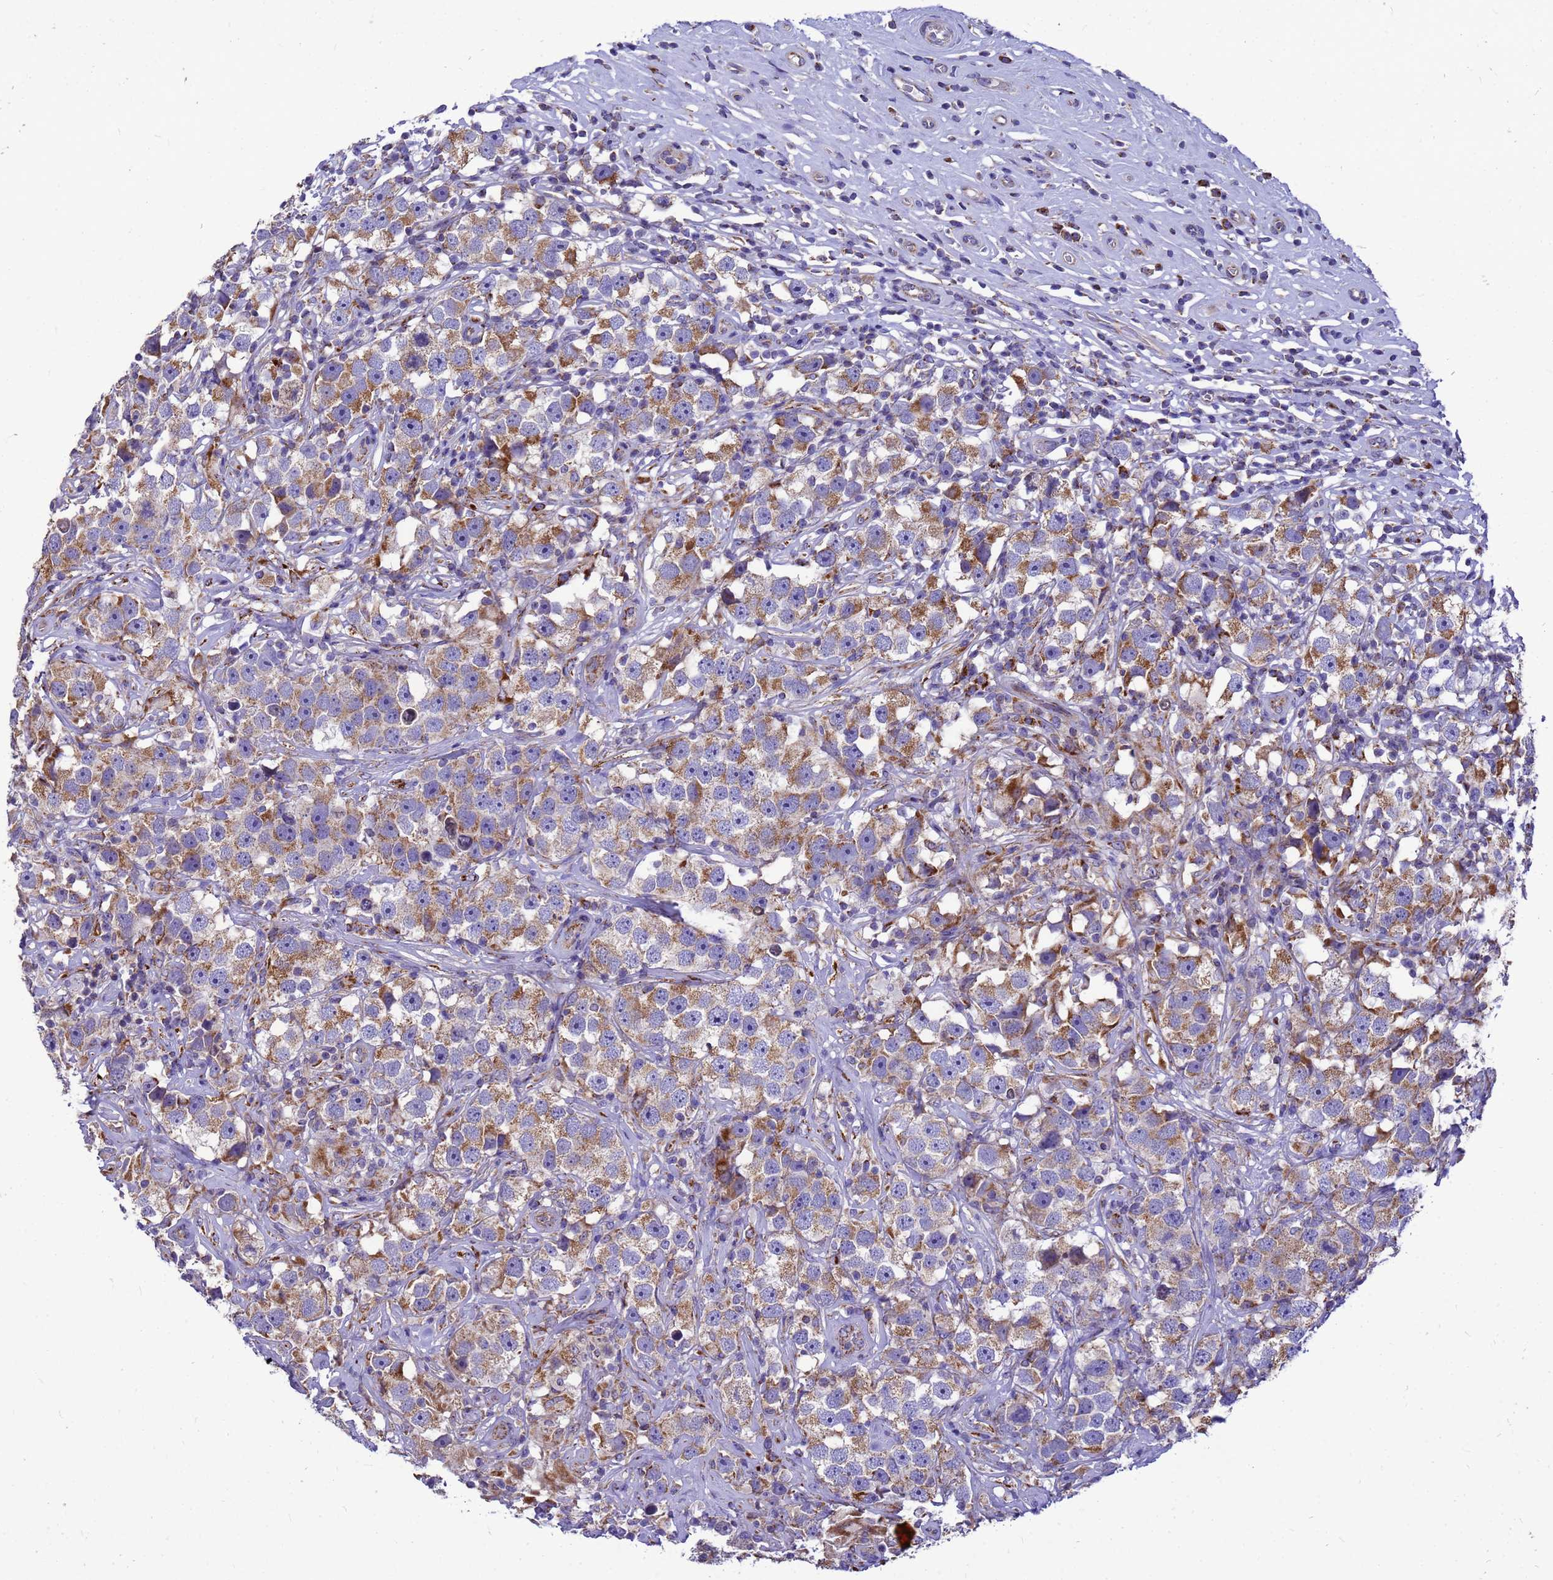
{"staining": {"intensity": "moderate", "quantity": ">75%", "location": "cytoplasmic/membranous"}, "tissue": "testis cancer", "cell_type": "Tumor cells", "image_type": "cancer", "snomed": [{"axis": "morphology", "description": "Seminoma, NOS"}, {"axis": "topography", "description": "Testis"}], "caption": "Immunohistochemical staining of seminoma (testis) reveals moderate cytoplasmic/membranous protein staining in approximately >75% of tumor cells.", "gene": "CMC4", "patient": {"sex": "male", "age": 49}}